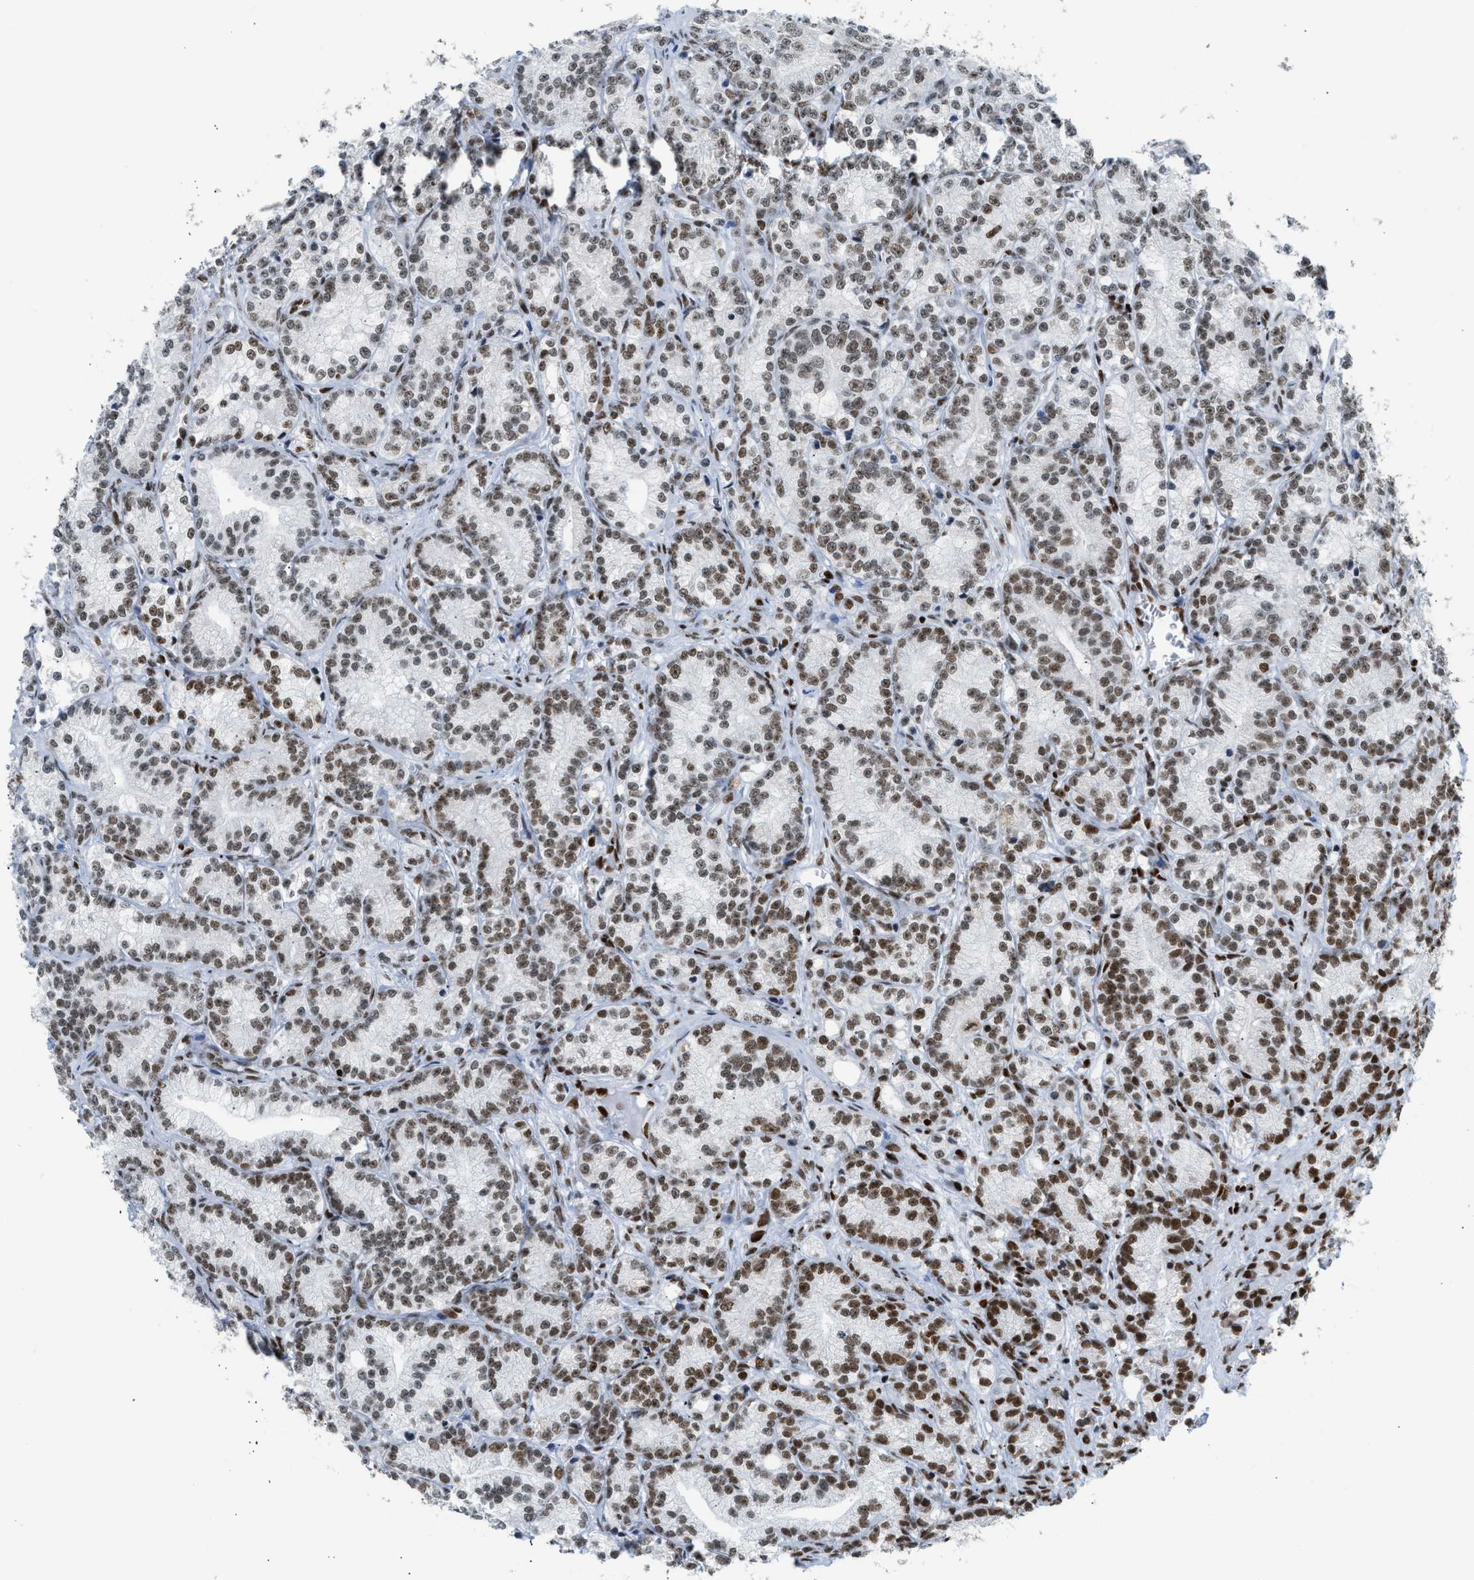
{"staining": {"intensity": "strong", "quantity": ">75%", "location": "nuclear"}, "tissue": "prostate cancer", "cell_type": "Tumor cells", "image_type": "cancer", "snomed": [{"axis": "morphology", "description": "Adenocarcinoma, Low grade"}, {"axis": "topography", "description": "Prostate"}], "caption": "High-magnification brightfield microscopy of prostate low-grade adenocarcinoma stained with DAB (3,3'-diaminobenzidine) (brown) and counterstained with hematoxylin (blue). tumor cells exhibit strong nuclear positivity is seen in about>75% of cells. (DAB IHC, brown staining for protein, blue staining for nuclei).", "gene": "PIF1", "patient": {"sex": "male", "age": 89}}